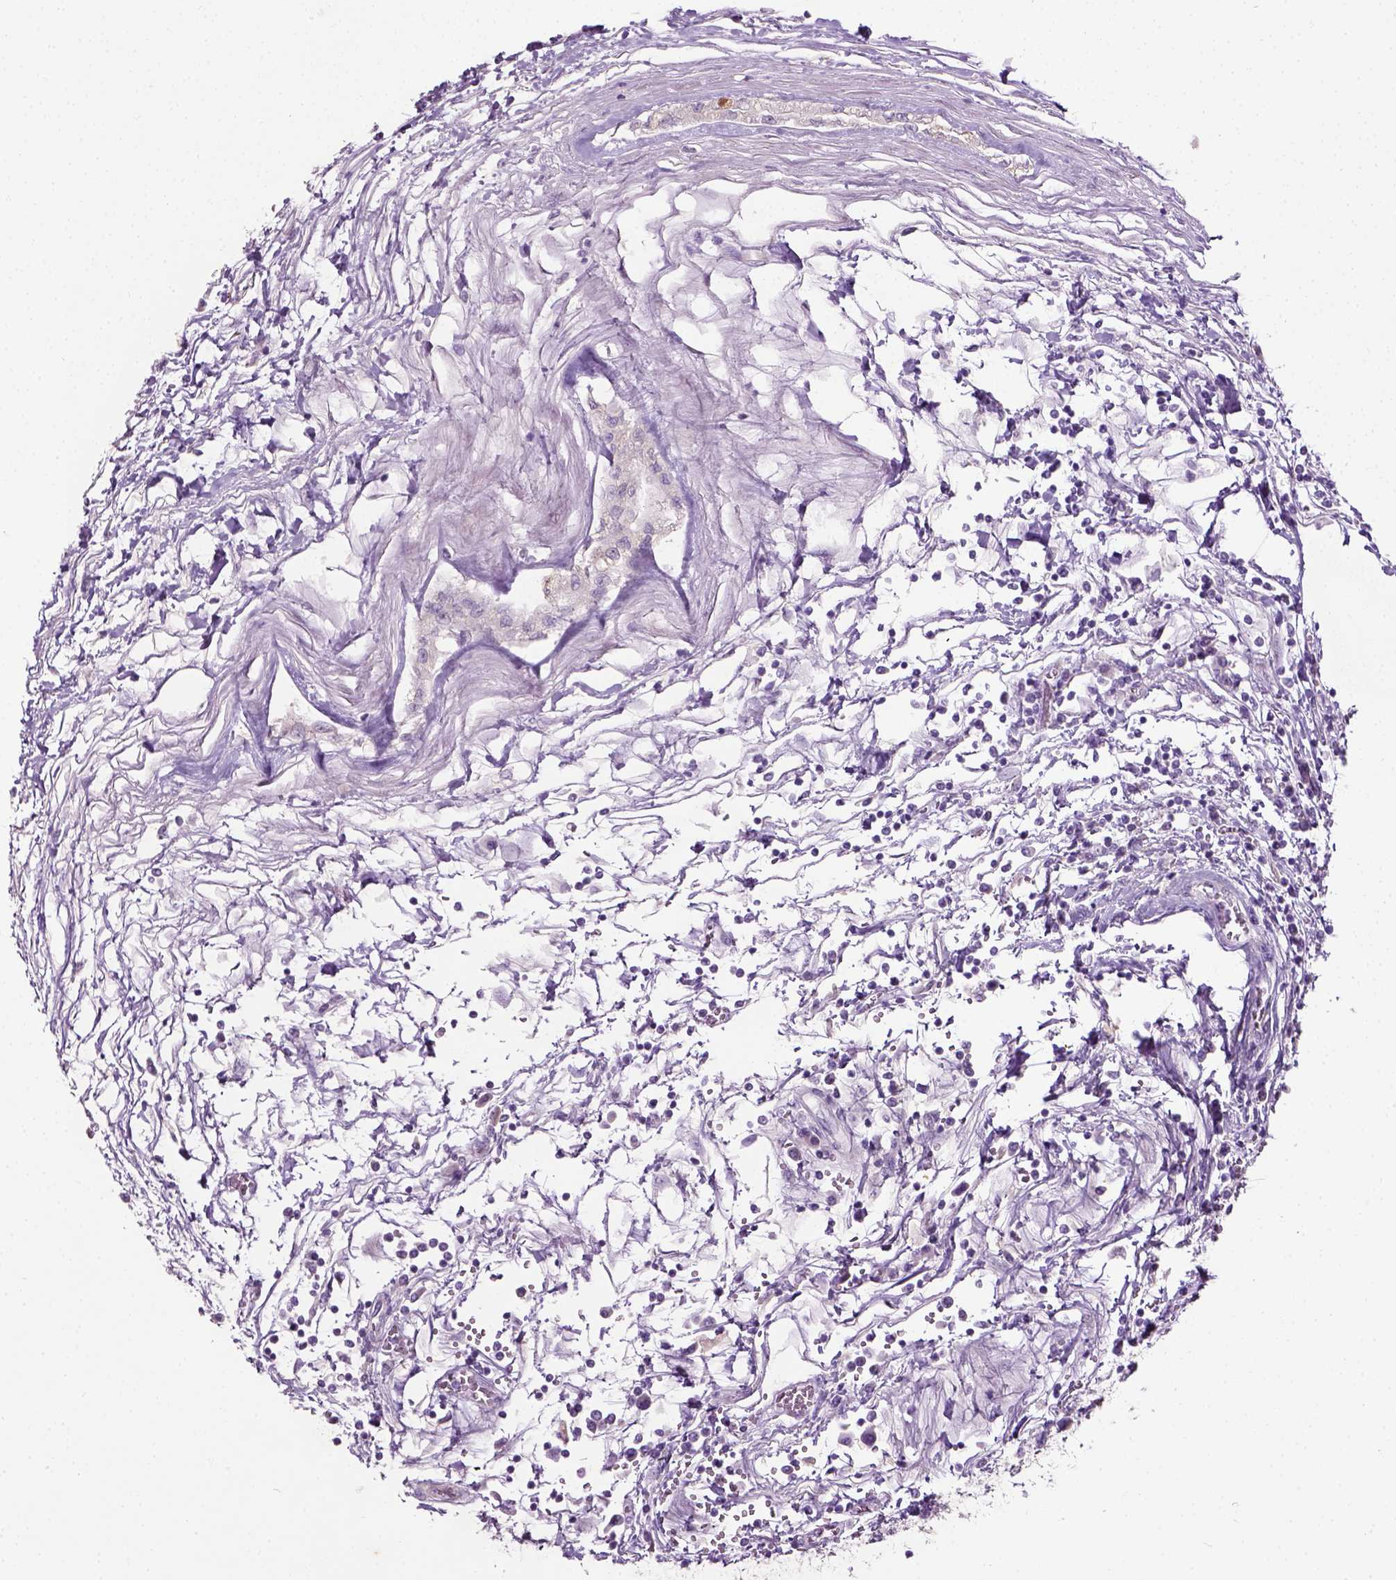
{"staining": {"intensity": "negative", "quantity": "none", "location": "none"}, "tissue": "testis cancer", "cell_type": "Tumor cells", "image_type": "cancer", "snomed": [{"axis": "morphology", "description": "Seminoma, NOS"}, {"axis": "topography", "description": "Testis"}], "caption": "Tumor cells are negative for brown protein staining in testis cancer (seminoma). (IHC, brightfield microscopy, high magnification).", "gene": "PKP3", "patient": {"sex": "male", "age": 34}}